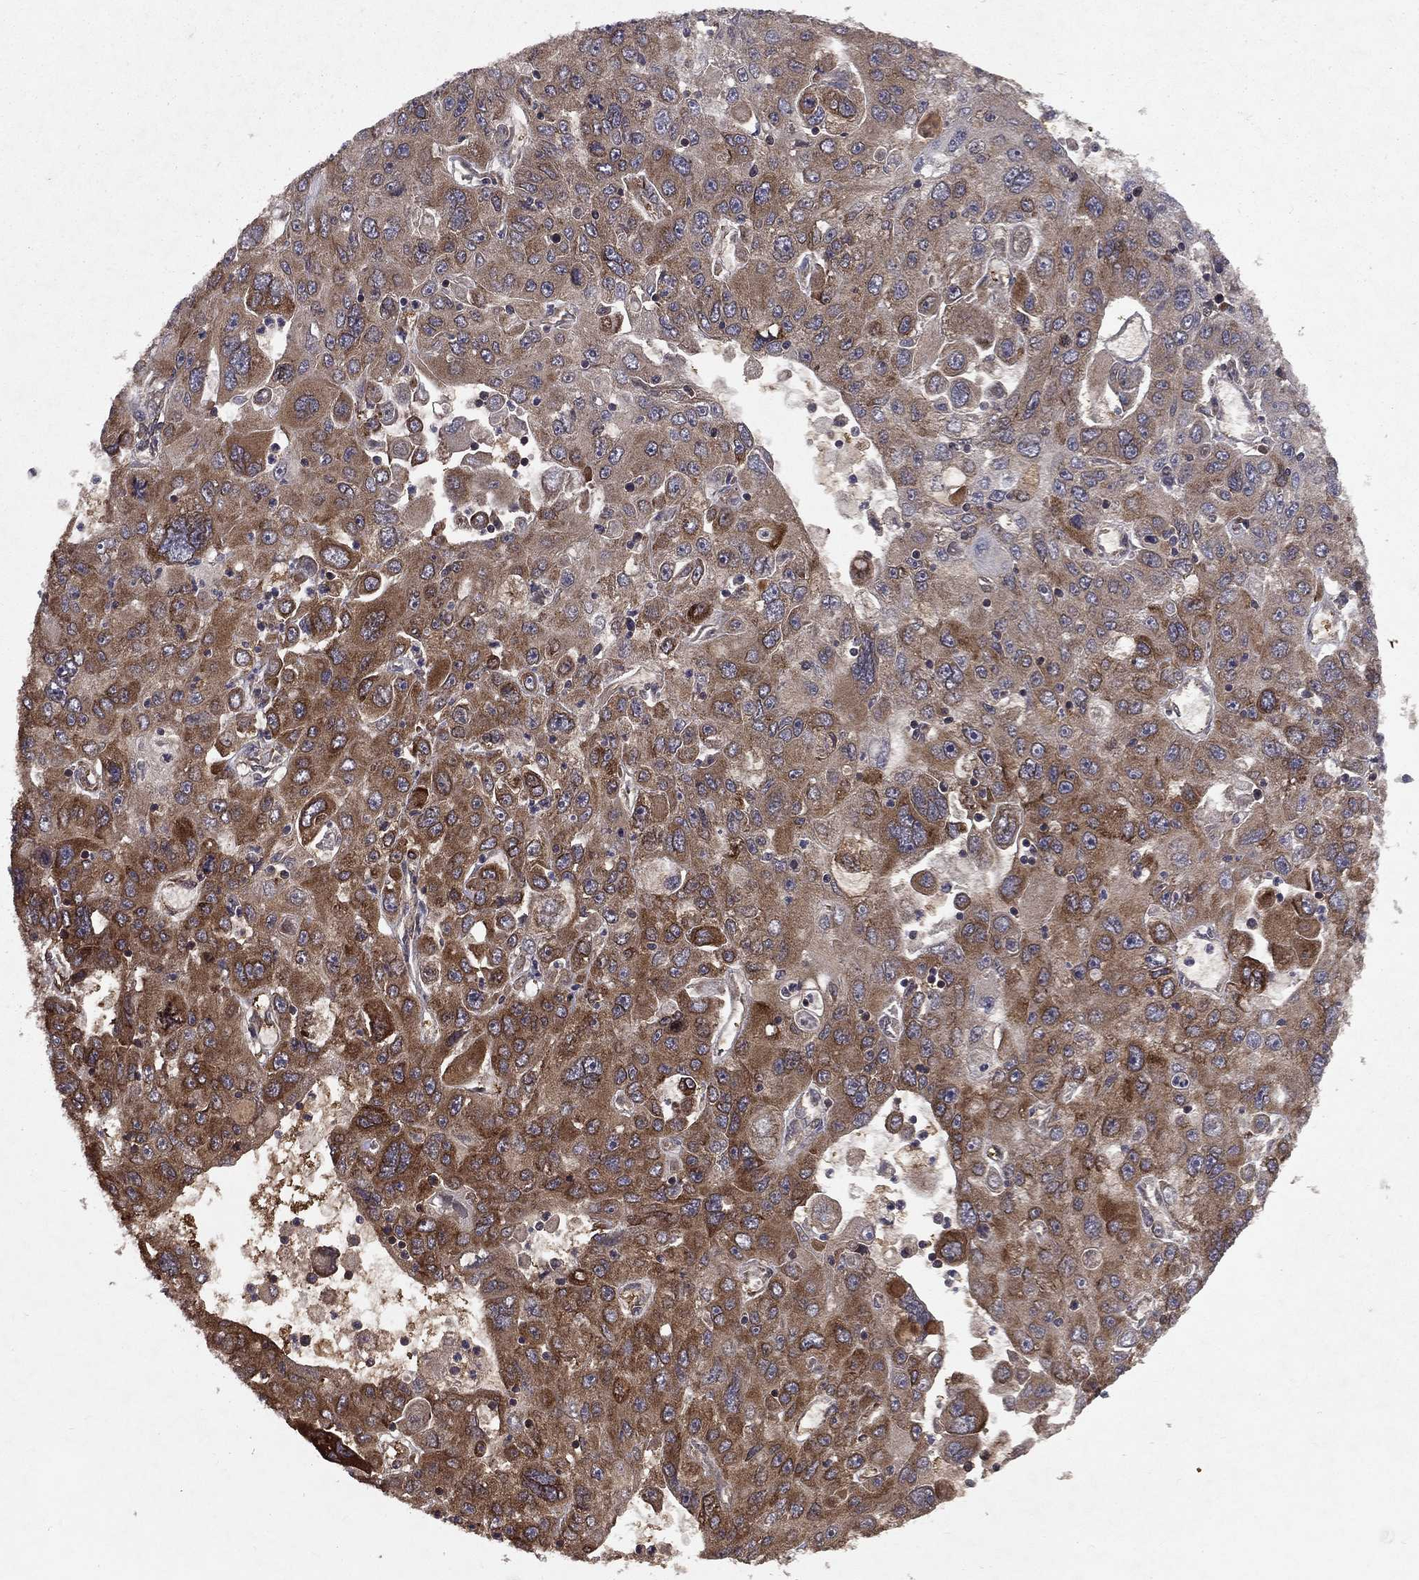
{"staining": {"intensity": "moderate", "quantity": ">75%", "location": "cytoplasmic/membranous"}, "tissue": "stomach cancer", "cell_type": "Tumor cells", "image_type": "cancer", "snomed": [{"axis": "morphology", "description": "Adenocarcinoma, NOS"}, {"axis": "topography", "description": "Stomach"}], "caption": "This image reveals immunohistochemistry (IHC) staining of human stomach cancer, with medium moderate cytoplasmic/membranous positivity in about >75% of tumor cells.", "gene": "CERS2", "patient": {"sex": "male", "age": 56}}